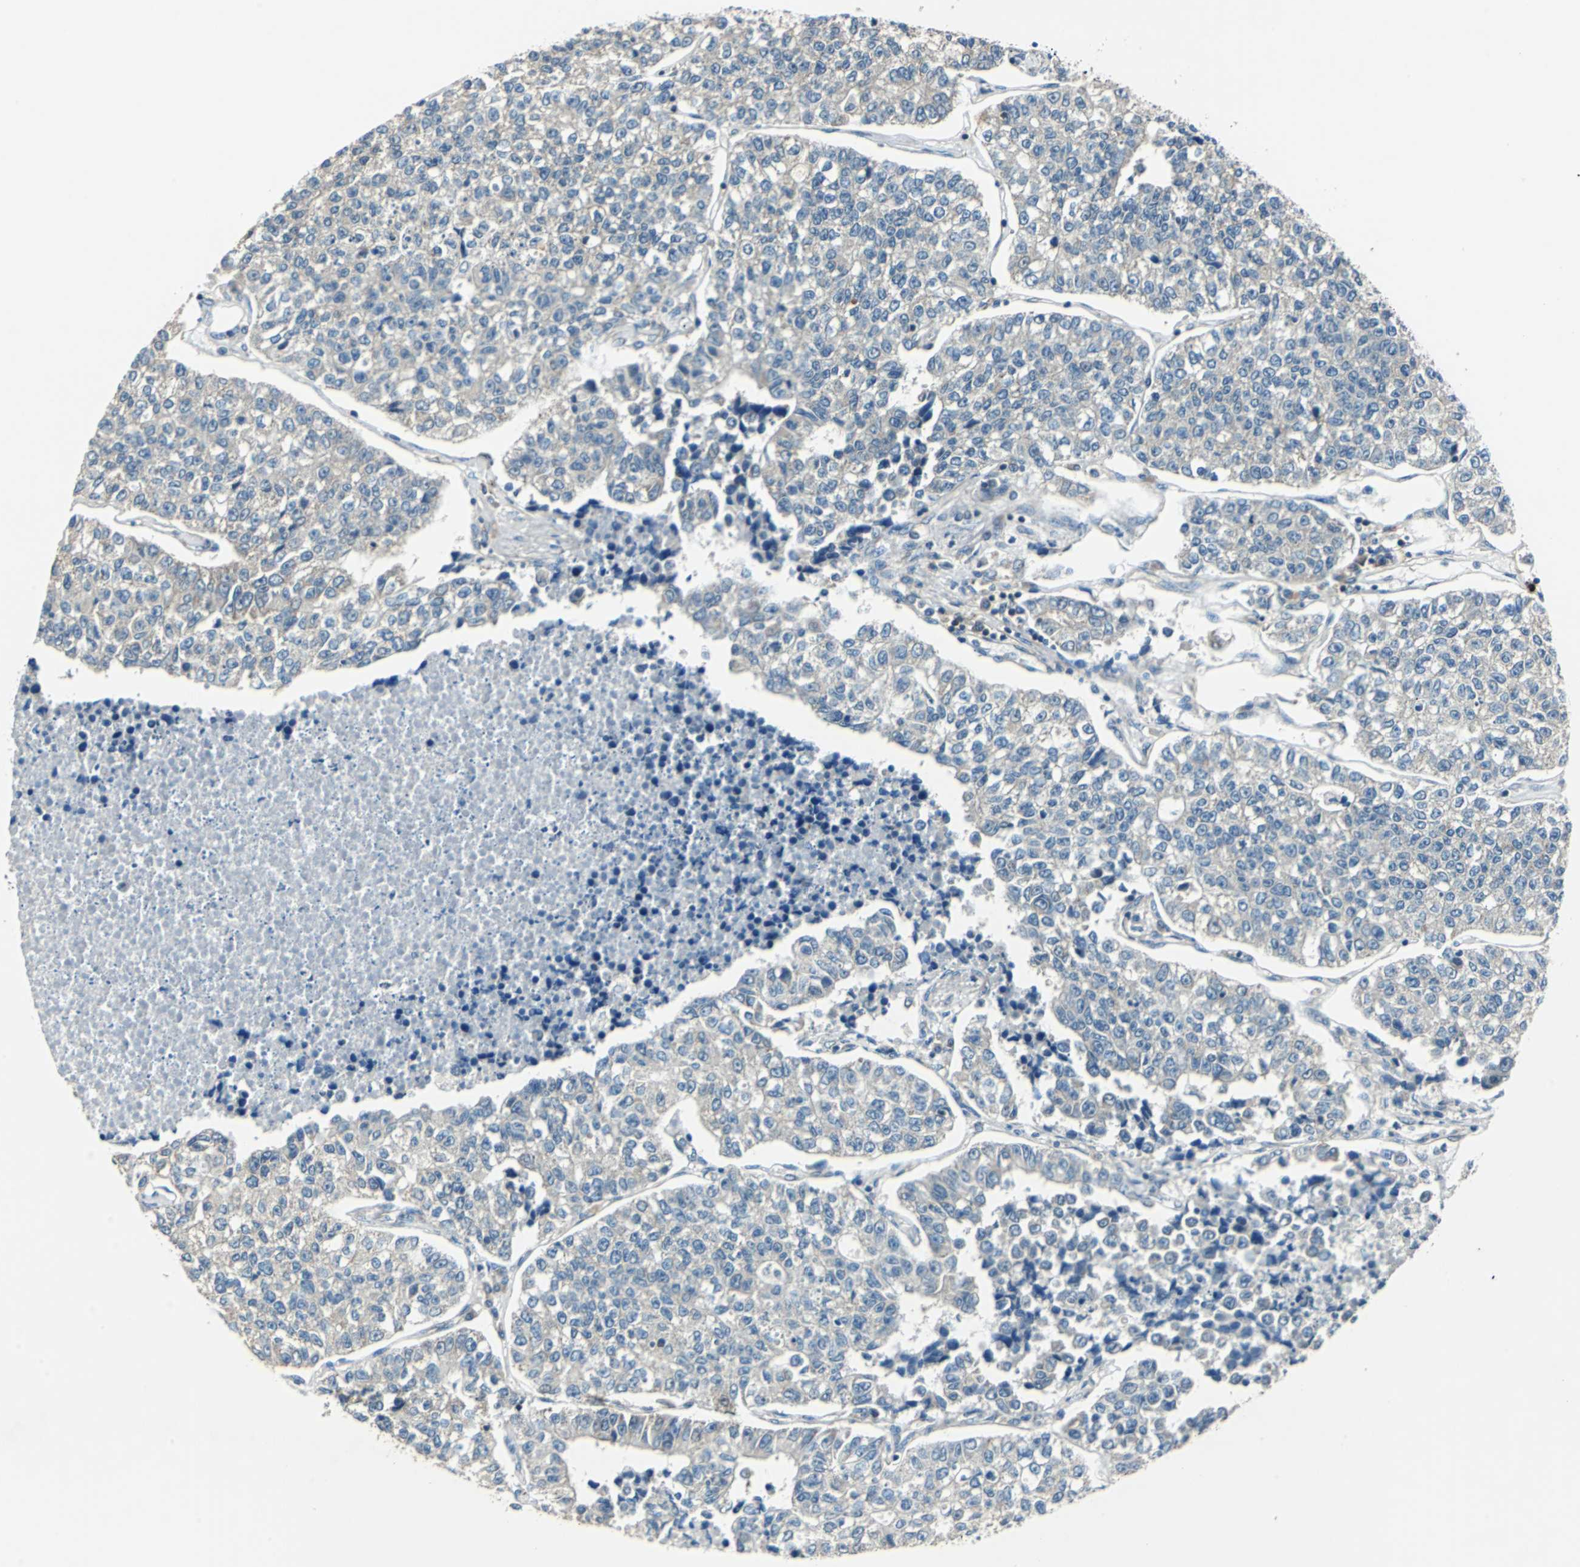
{"staining": {"intensity": "negative", "quantity": "none", "location": "none"}, "tissue": "lung cancer", "cell_type": "Tumor cells", "image_type": "cancer", "snomed": [{"axis": "morphology", "description": "Adenocarcinoma, NOS"}, {"axis": "topography", "description": "Lung"}], "caption": "This is a photomicrograph of immunohistochemistry staining of adenocarcinoma (lung), which shows no positivity in tumor cells. (DAB (3,3'-diaminobenzidine) IHC visualized using brightfield microscopy, high magnification).", "gene": "CPA3", "patient": {"sex": "male", "age": 49}}